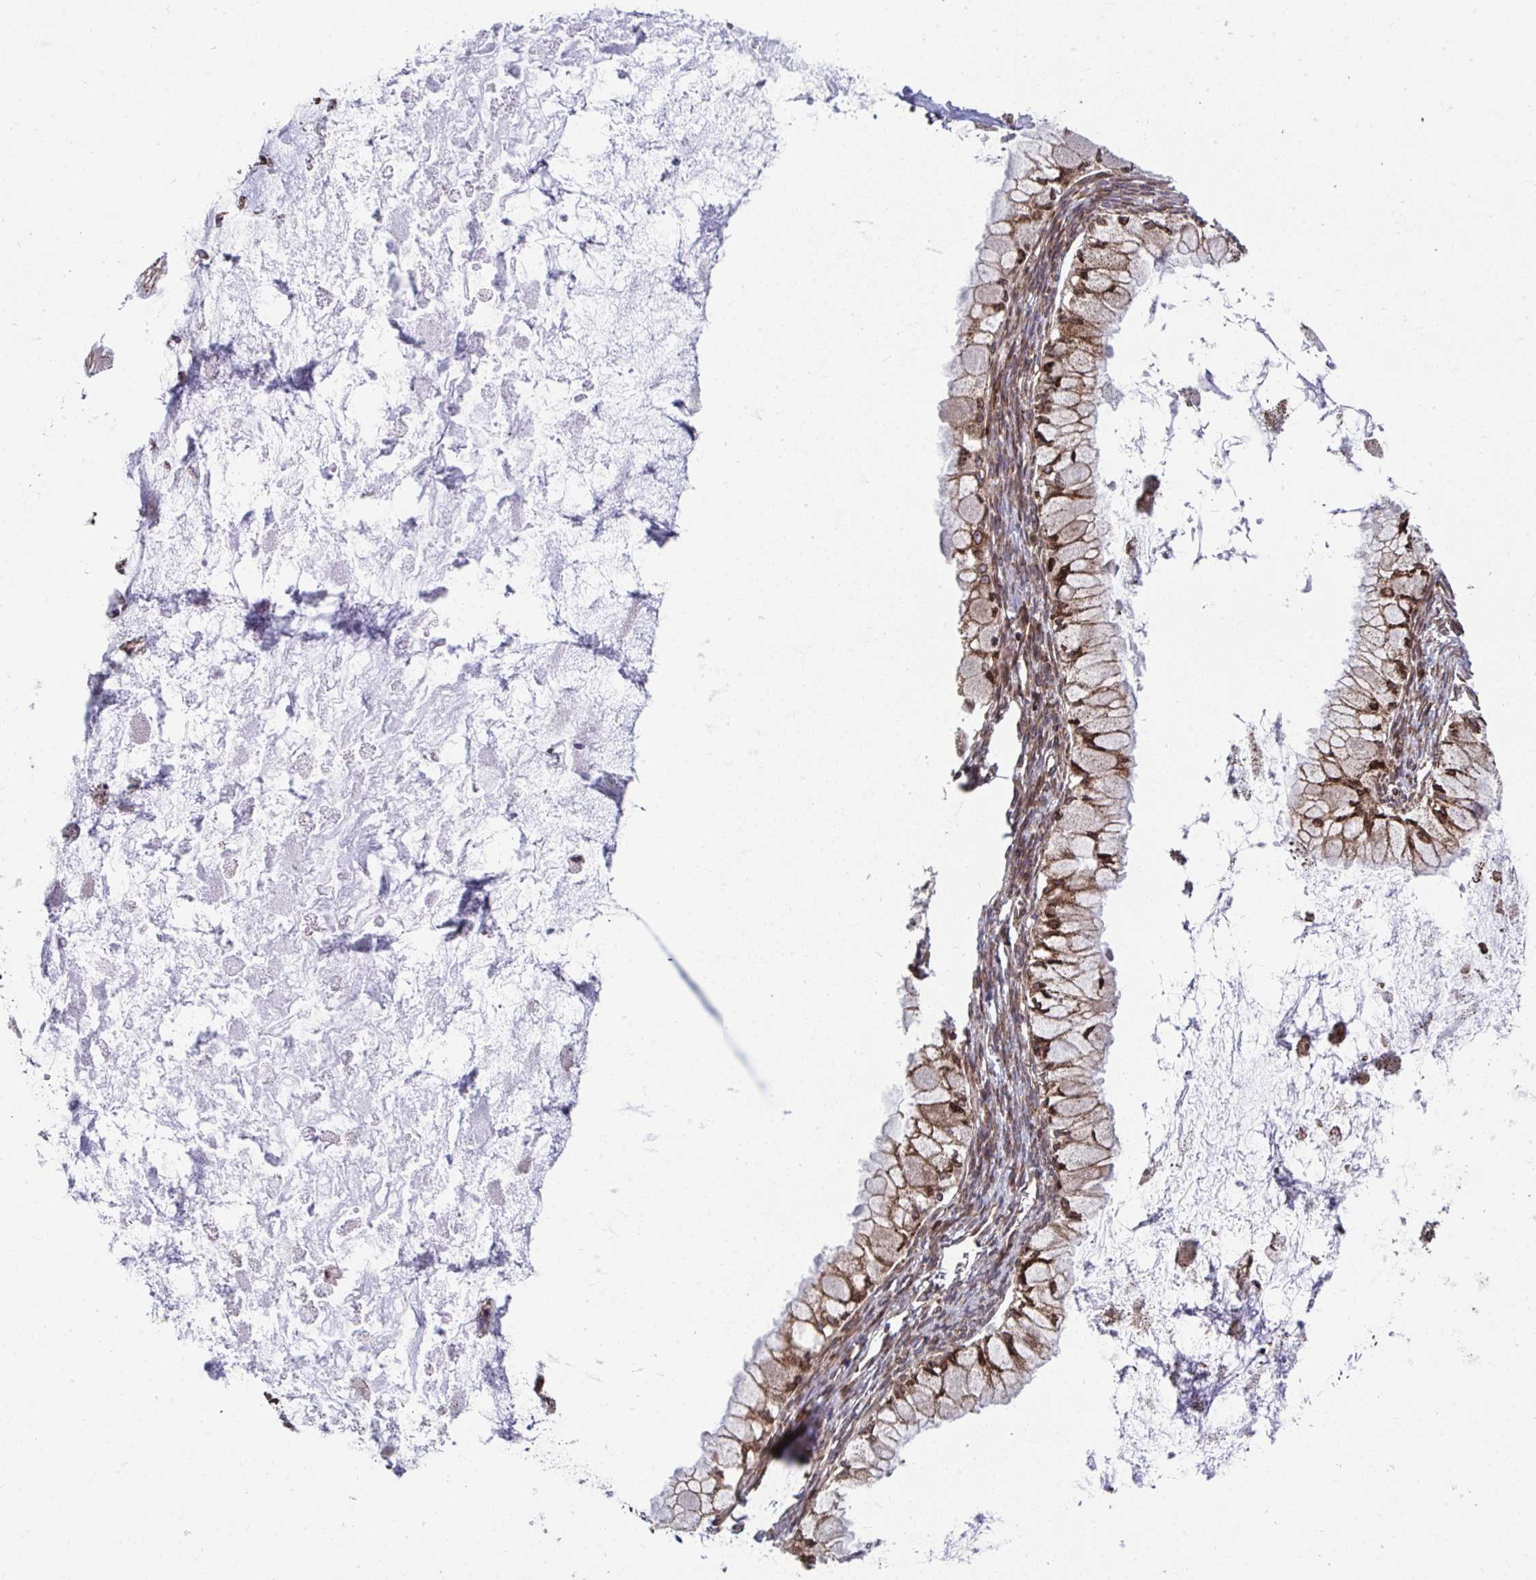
{"staining": {"intensity": "moderate", "quantity": ">75%", "location": "cytoplasmic/membranous"}, "tissue": "ovarian cancer", "cell_type": "Tumor cells", "image_type": "cancer", "snomed": [{"axis": "morphology", "description": "Cystadenocarcinoma, mucinous, NOS"}, {"axis": "topography", "description": "Ovary"}], "caption": "Mucinous cystadenocarcinoma (ovarian) stained for a protein reveals moderate cytoplasmic/membranous positivity in tumor cells.", "gene": "STIM2", "patient": {"sex": "female", "age": 34}}